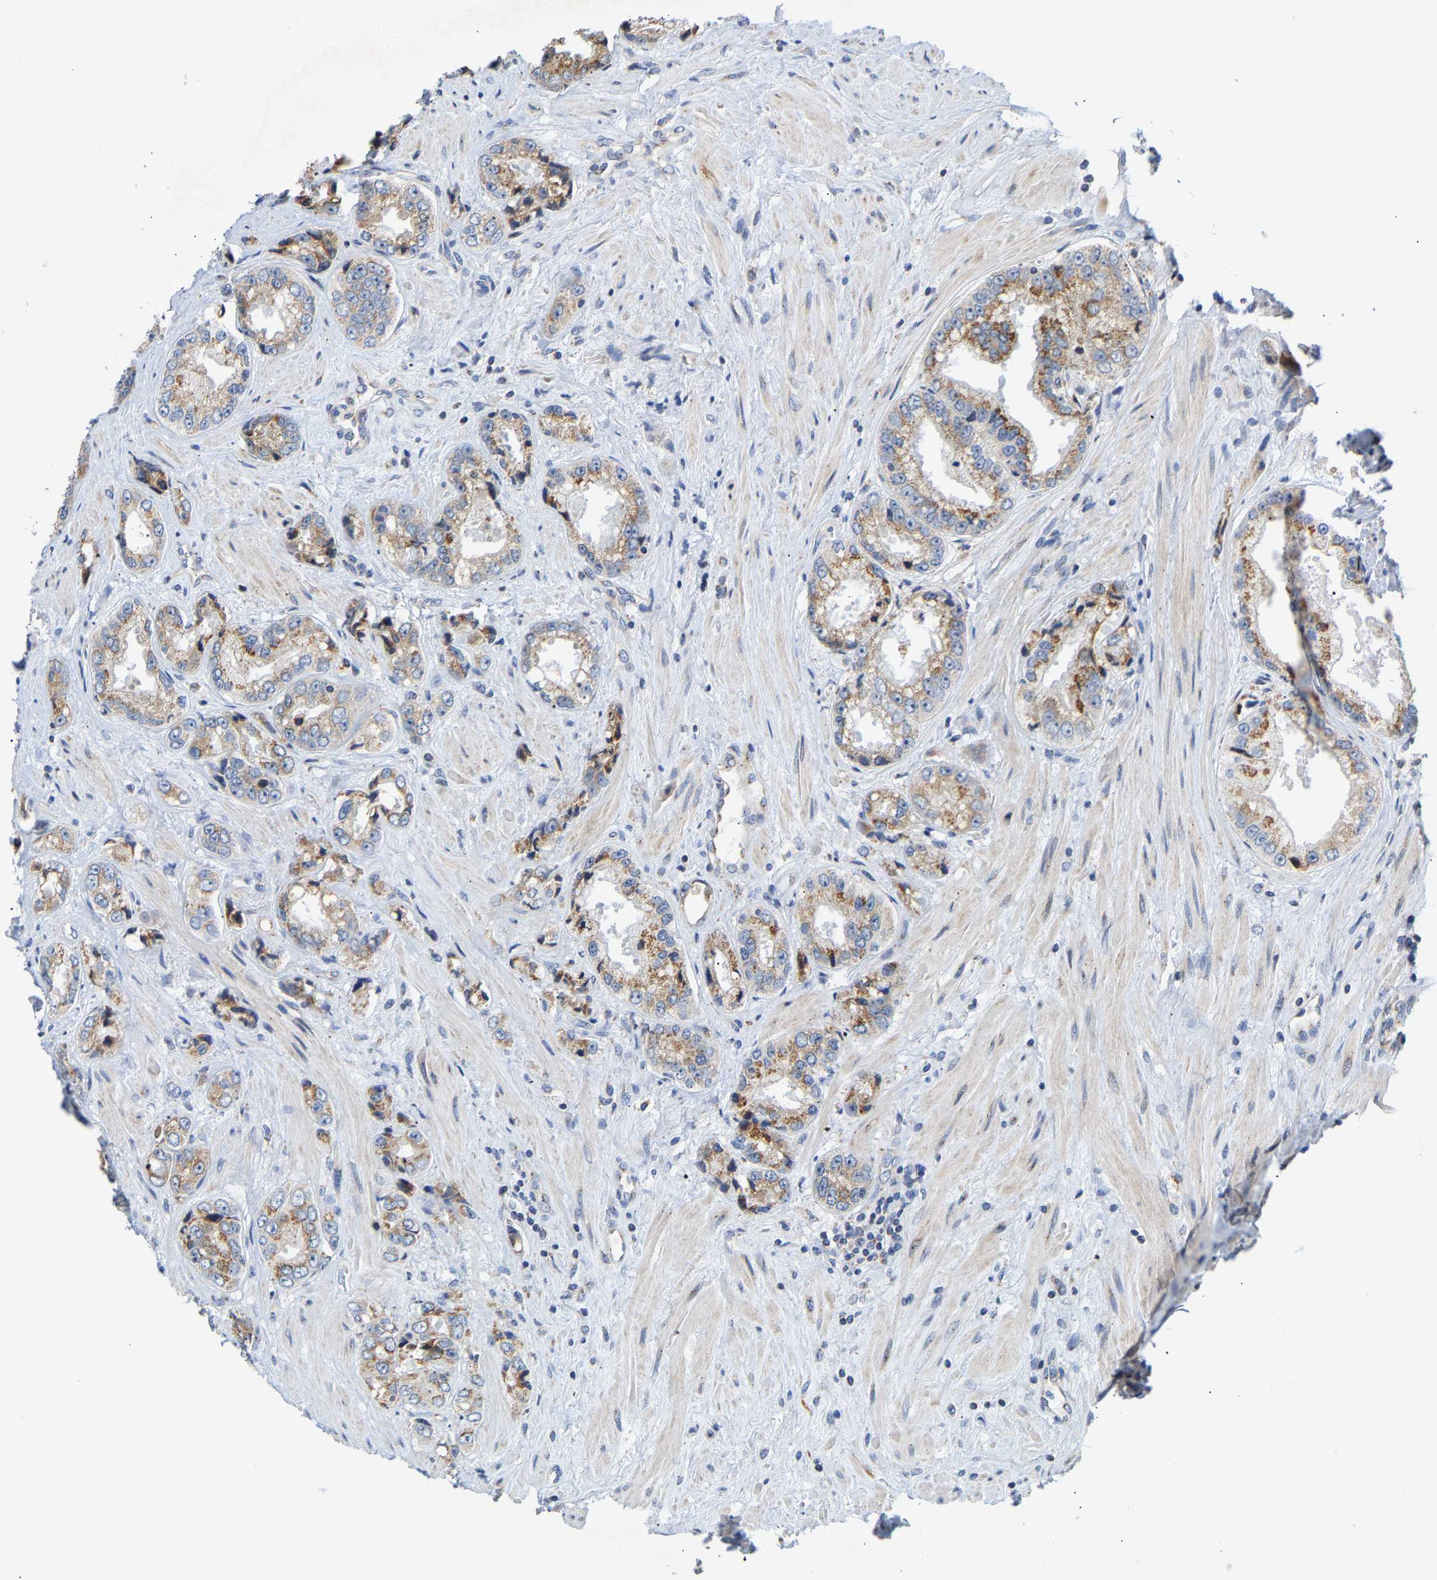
{"staining": {"intensity": "moderate", "quantity": ">75%", "location": "cytoplasmic/membranous"}, "tissue": "prostate cancer", "cell_type": "Tumor cells", "image_type": "cancer", "snomed": [{"axis": "morphology", "description": "Adenocarcinoma, High grade"}, {"axis": "topography", "description": "Prostate"}], "caption": "IHC of human prostate adenocarcinoma (high-grade) shows medium levels of moderate cytoplasmic/membranous staining in approximately >75% of tumor cells.", "gene": "PCNT", "patient": {"sex": "male", "age": 61}}